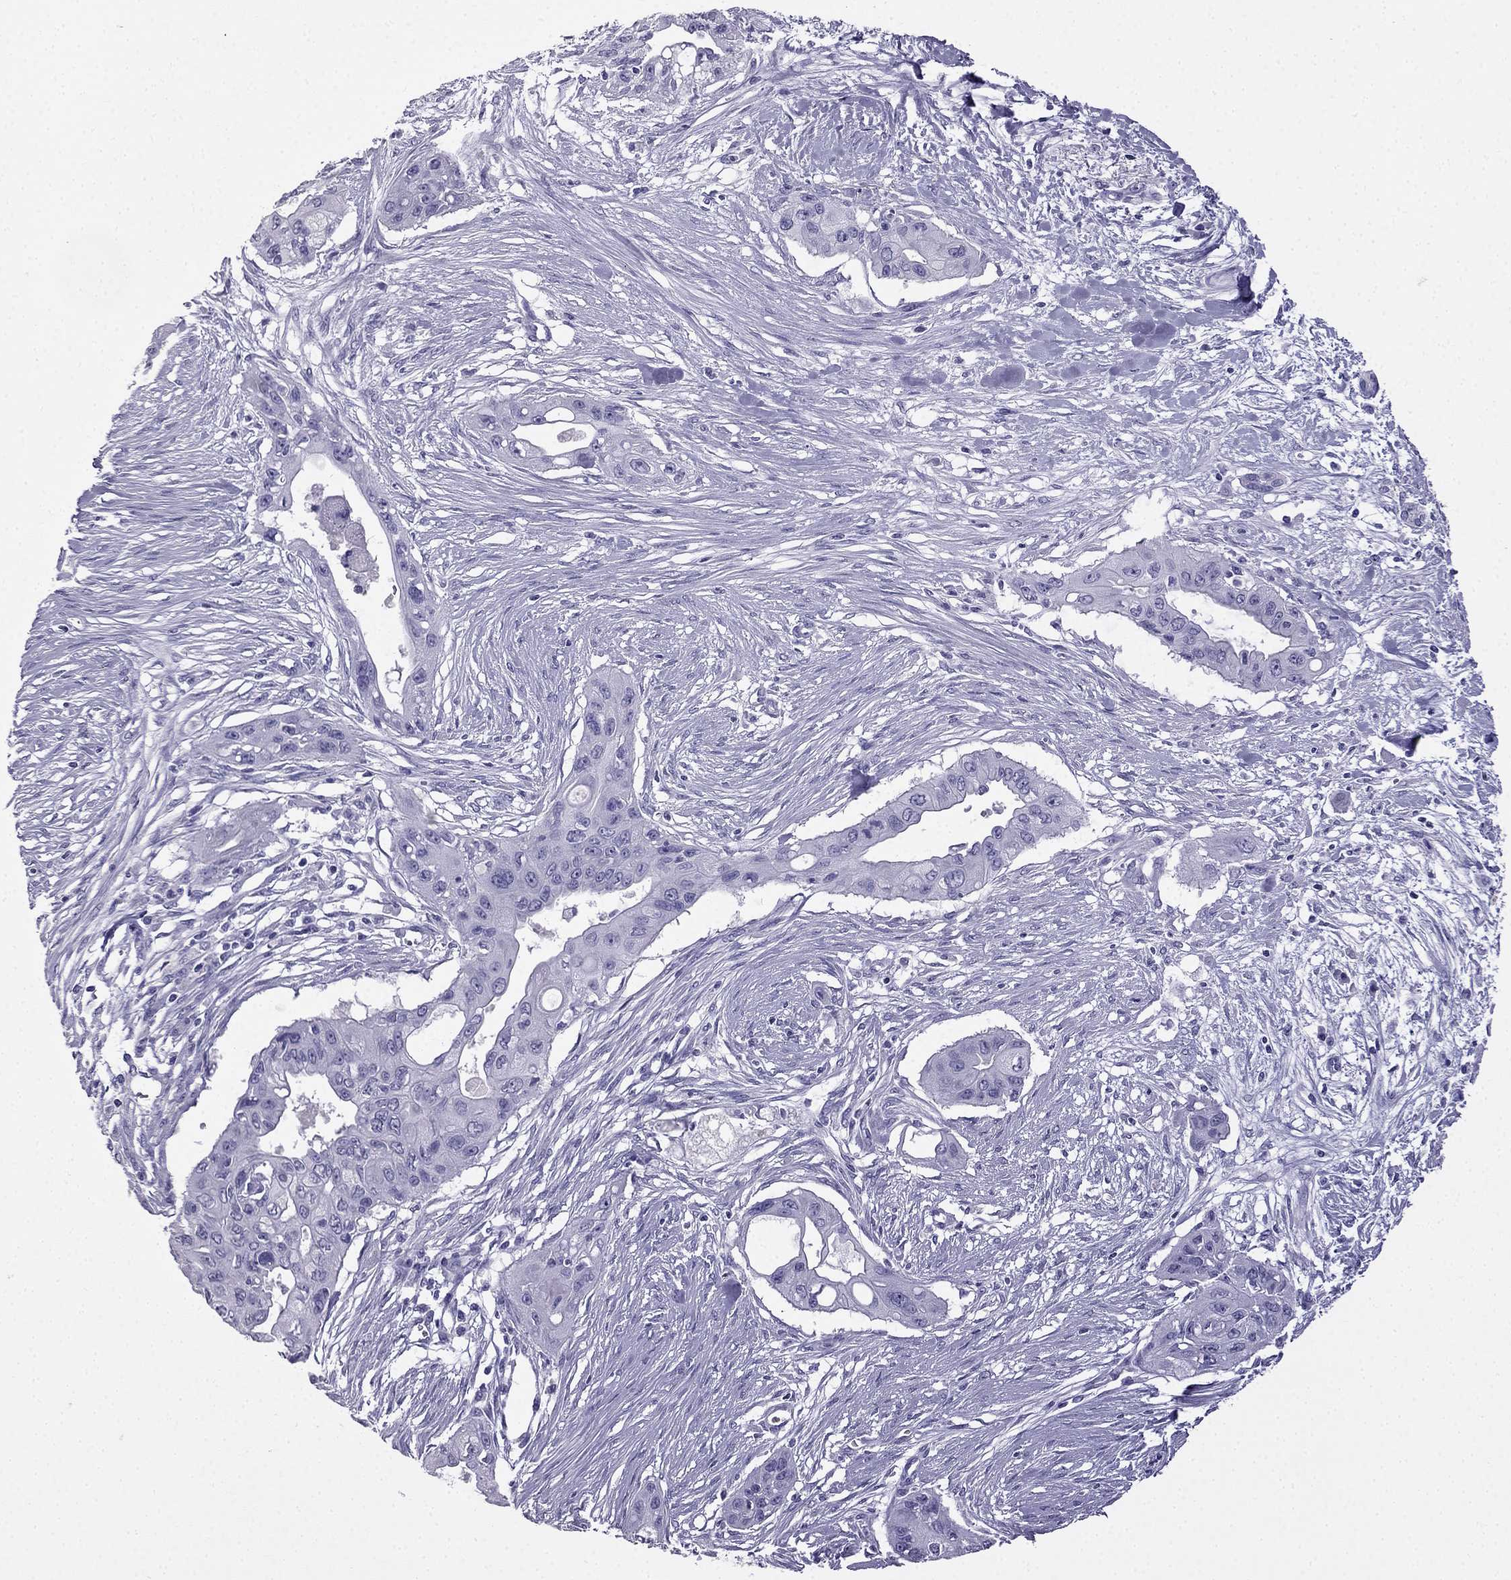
{"staining": {"intensity": "negative", "quantity": "none", "location": "none"}, "tissue": "pancreatic cancer", "cell_type": "Tumor cells", "image_type": "cancer", "snomed": [{"axis": "morphology", "description": "Adenocarcinoma, NOS"}, {"axis": "topography", "description": "Pancreas"}], "caption": "Human pancreatic cancer stained for a protein using immunohistochemistry reveals no expression in tumor cells.", "gene": "CDHR4", "patient": {"sex": "male", "age": 60}}